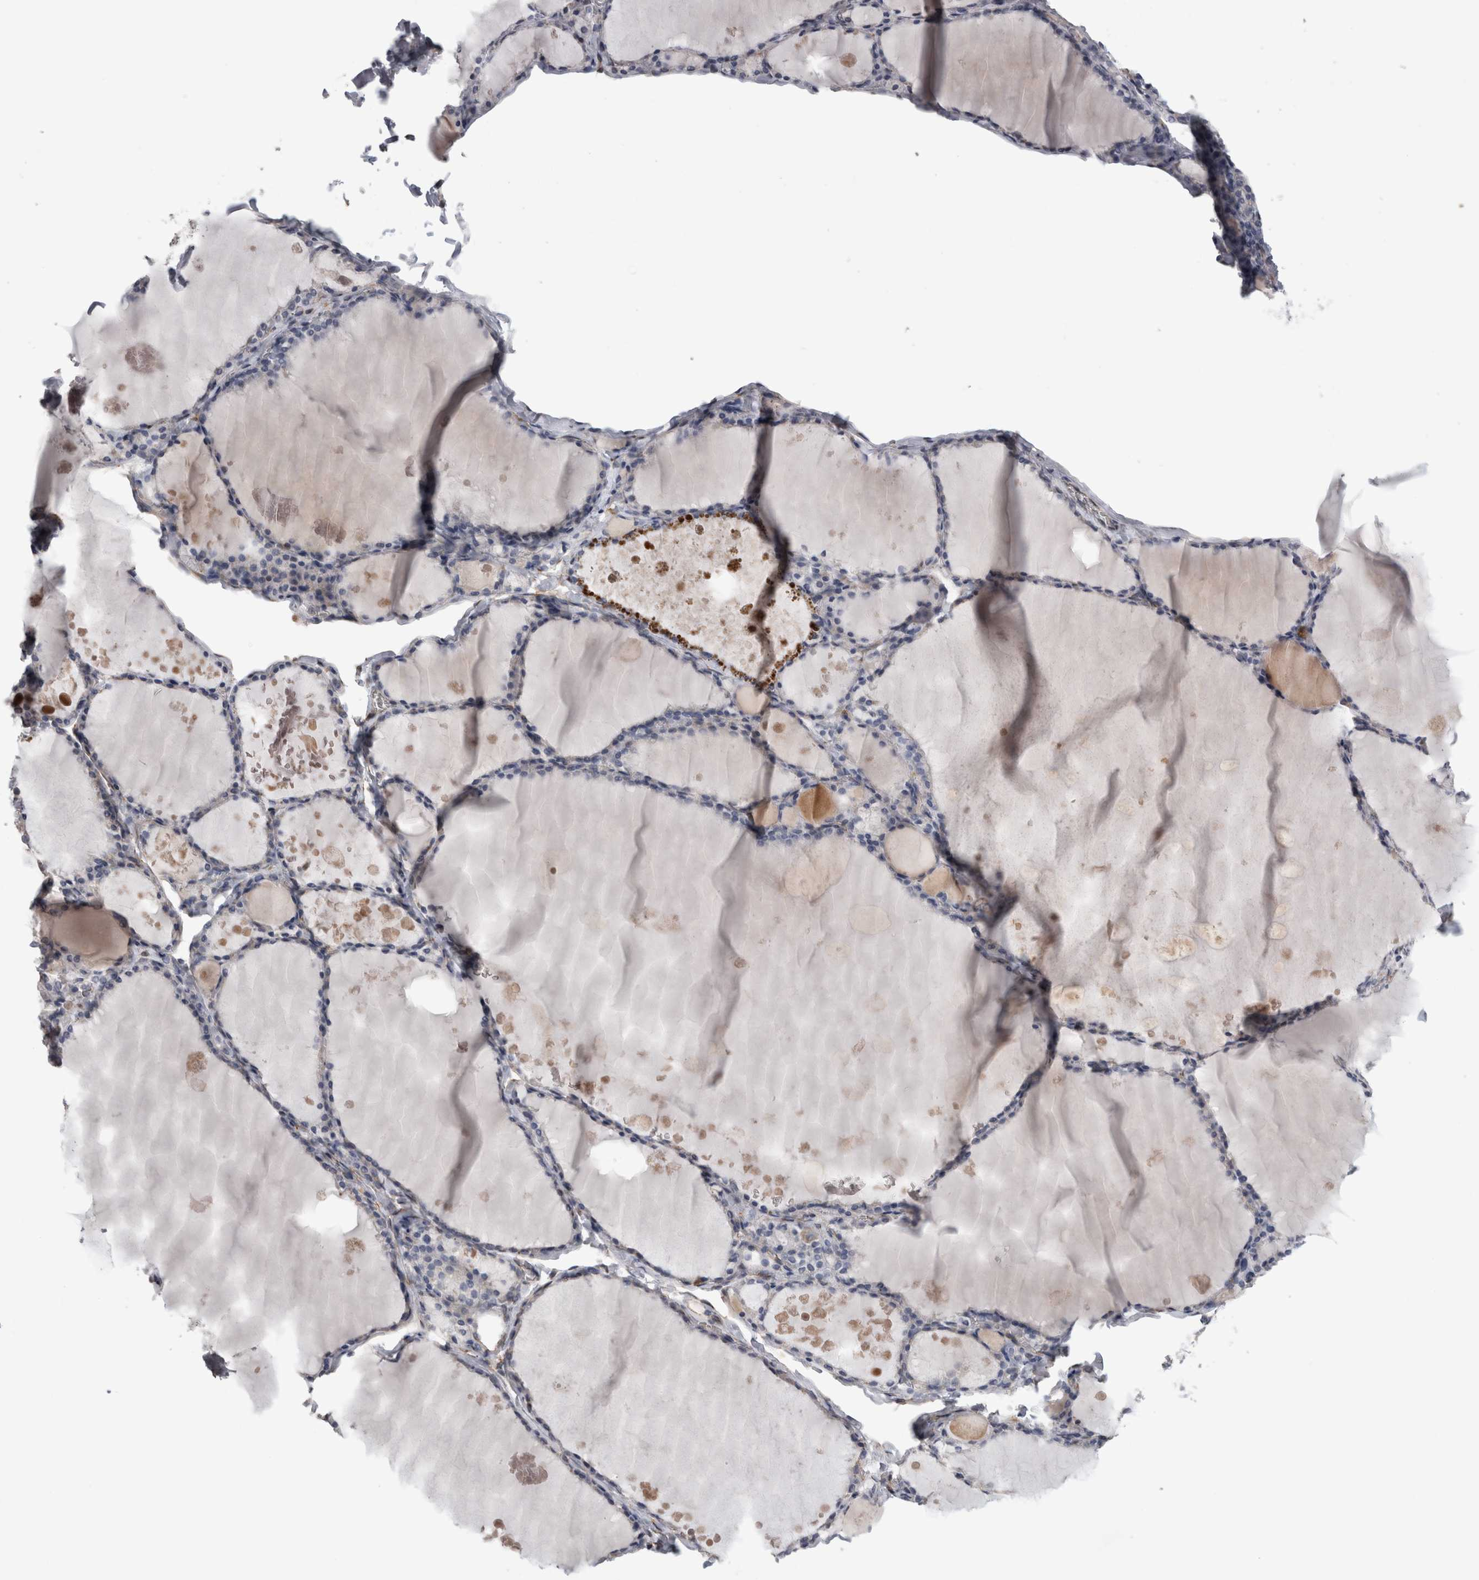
{"staining": {"intensity": "moderate", "quantity": "<25%", "location": "cytoplasmic/membranous"}, "tissue": "thyroid gland", "cell_type": "Glandular cells", "image_type": "normal", "snomed": [{"axis": "morphology", "description": "Normal tissue, NOS"}, {"axis": "topography", "description": "Thyroid gland"}], "caption": "Immunohistochemistry micrograph of unremarkable thyroid gland stained for a protein (brown), which displays low levels of moderate cytoplasmic/membranous expression in about <25% of glandular cells.", "gene": "ACOT7", "patient": {"sex": "male", "age": 56}}